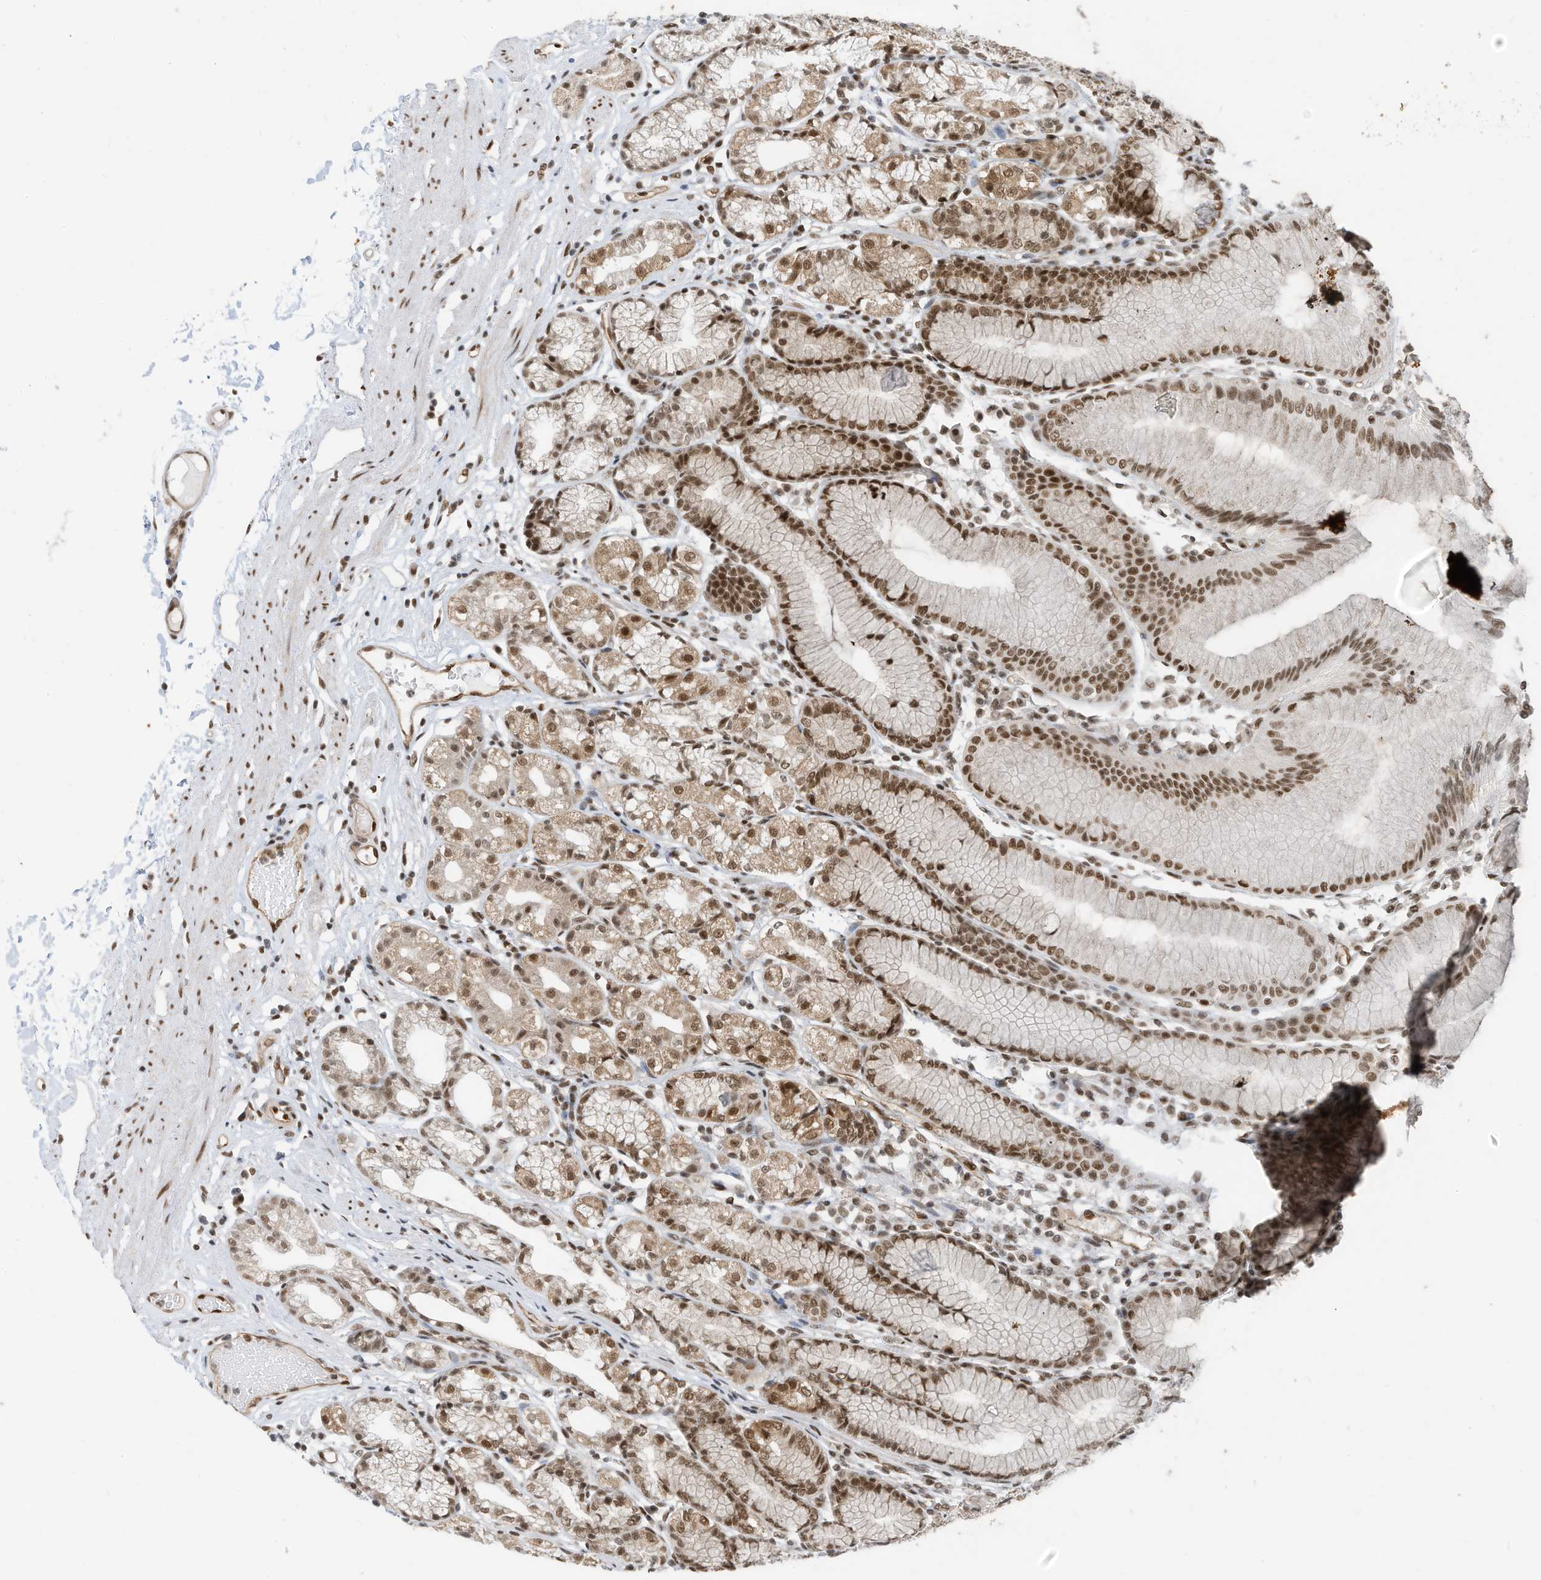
{"staining": {"intensity": "strong", "quantity": "<25%", "location": "cytoplasmic/membranous,nuclear"}, "tissue": "stomach", "cell_type": "Glandular cells", "image_type": "normal", "snomed": [{"axis": "morphology", "description": "Normal tissue, NOS"}, {"axis": "topography", "description": "Stomach"}], "caption": "Immunohistochemical staining of normal stomach reveals strong cytoplasmic/membranous,nuclear protein staining in approximately <25% of glandular cells.", "gene": "AURKAIP1", "patient": {"sex": "female", "age": 57}}